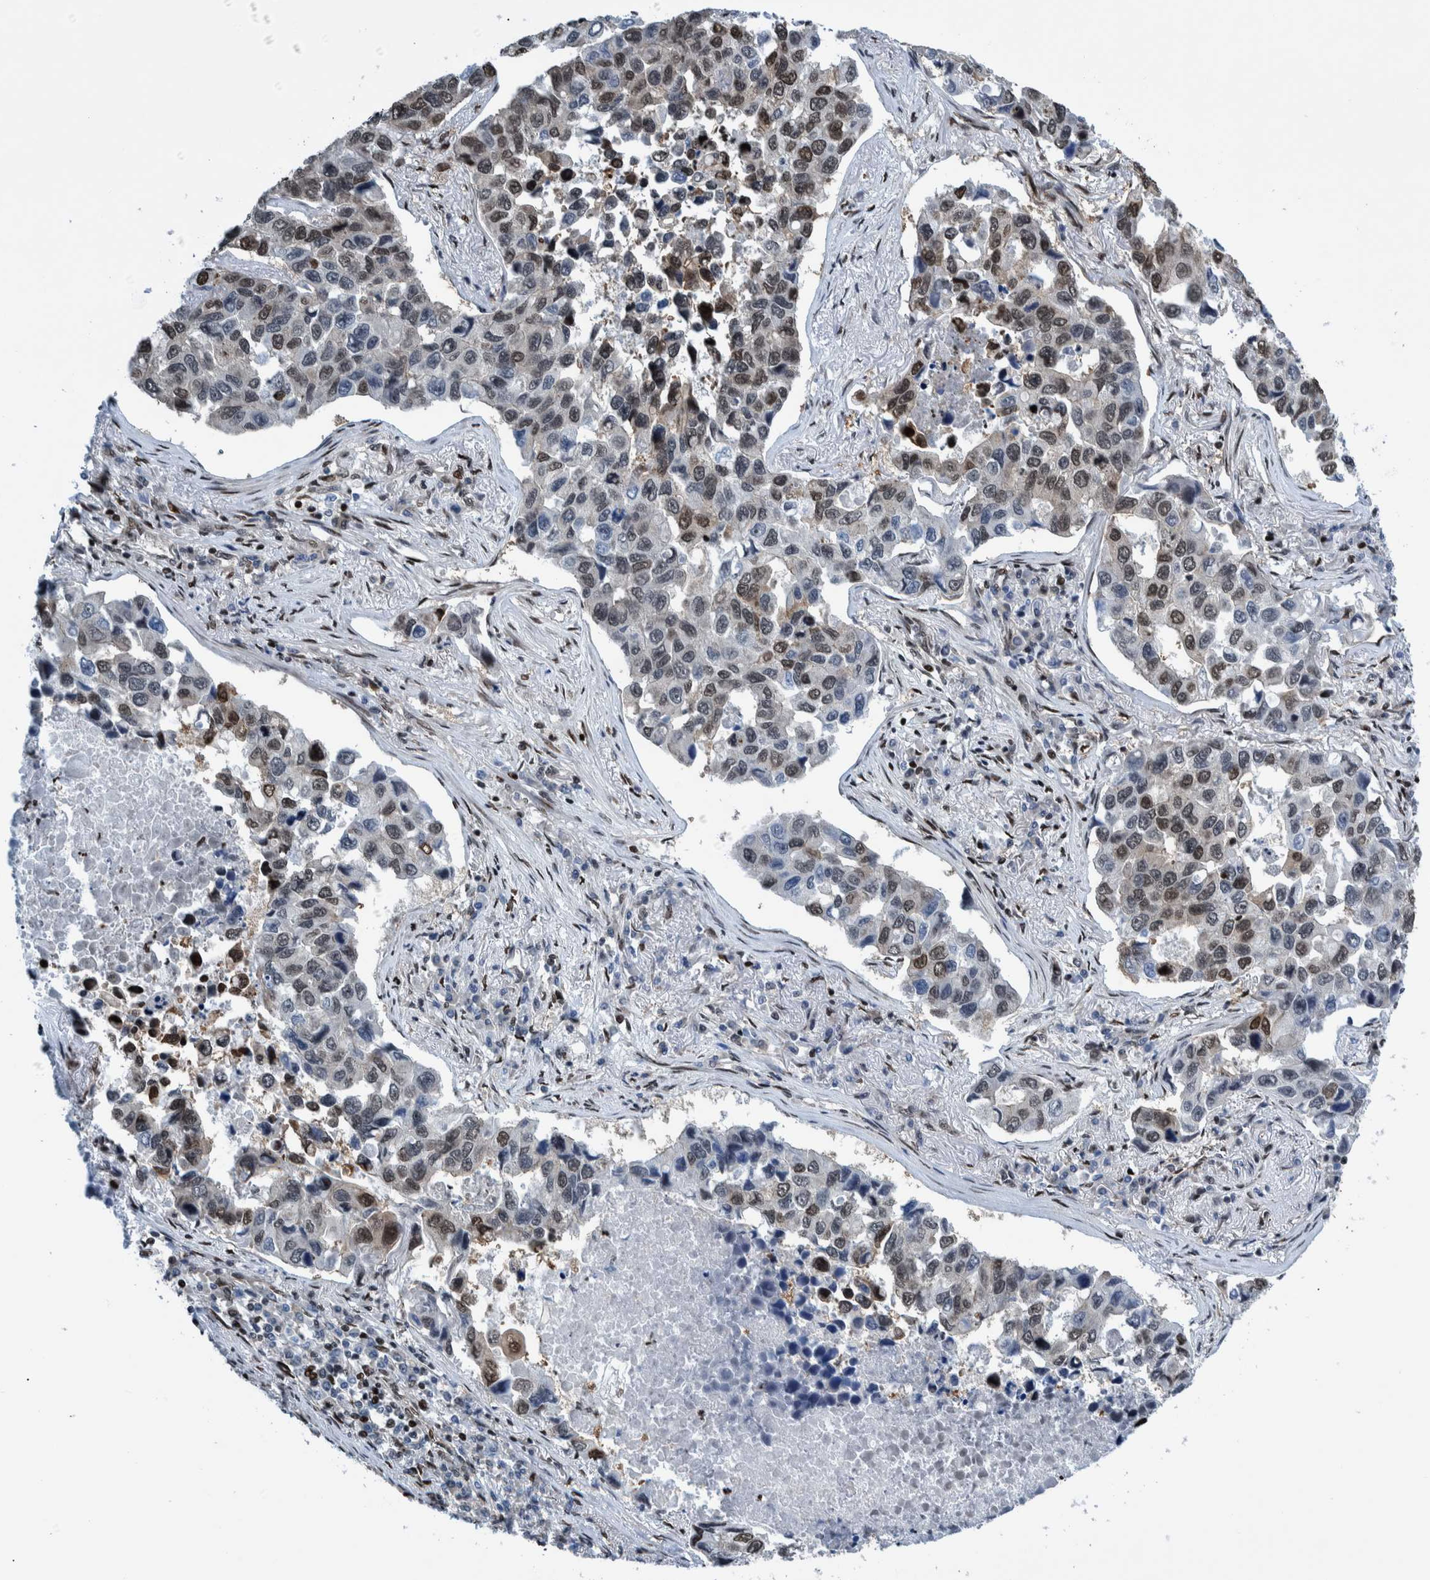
{"staining": {"intensity": "moderate", "quantity": "25%-75%", "location": "nuclear"}, "tissue": "lung cancer", "cell_type": "Tumor cells", "image_type": "cancer", "snomed": [{"axis": "morphology", "description": "Adenocarcinoma, NOS"}, {"axis": "topography", "description": "Lung"}], "caption": "Immunohistochemistry micrograph of neoplastic tissue: human lung adenocarcinoma stained using immunohistochemistry exhibits medium levels of moderate protein expression localized specifically in the nuclear of tumor cells, appearing as a nuclear brown color.", "gene": "HEATR9", "patient": {"sex": "male", "age": 64}}